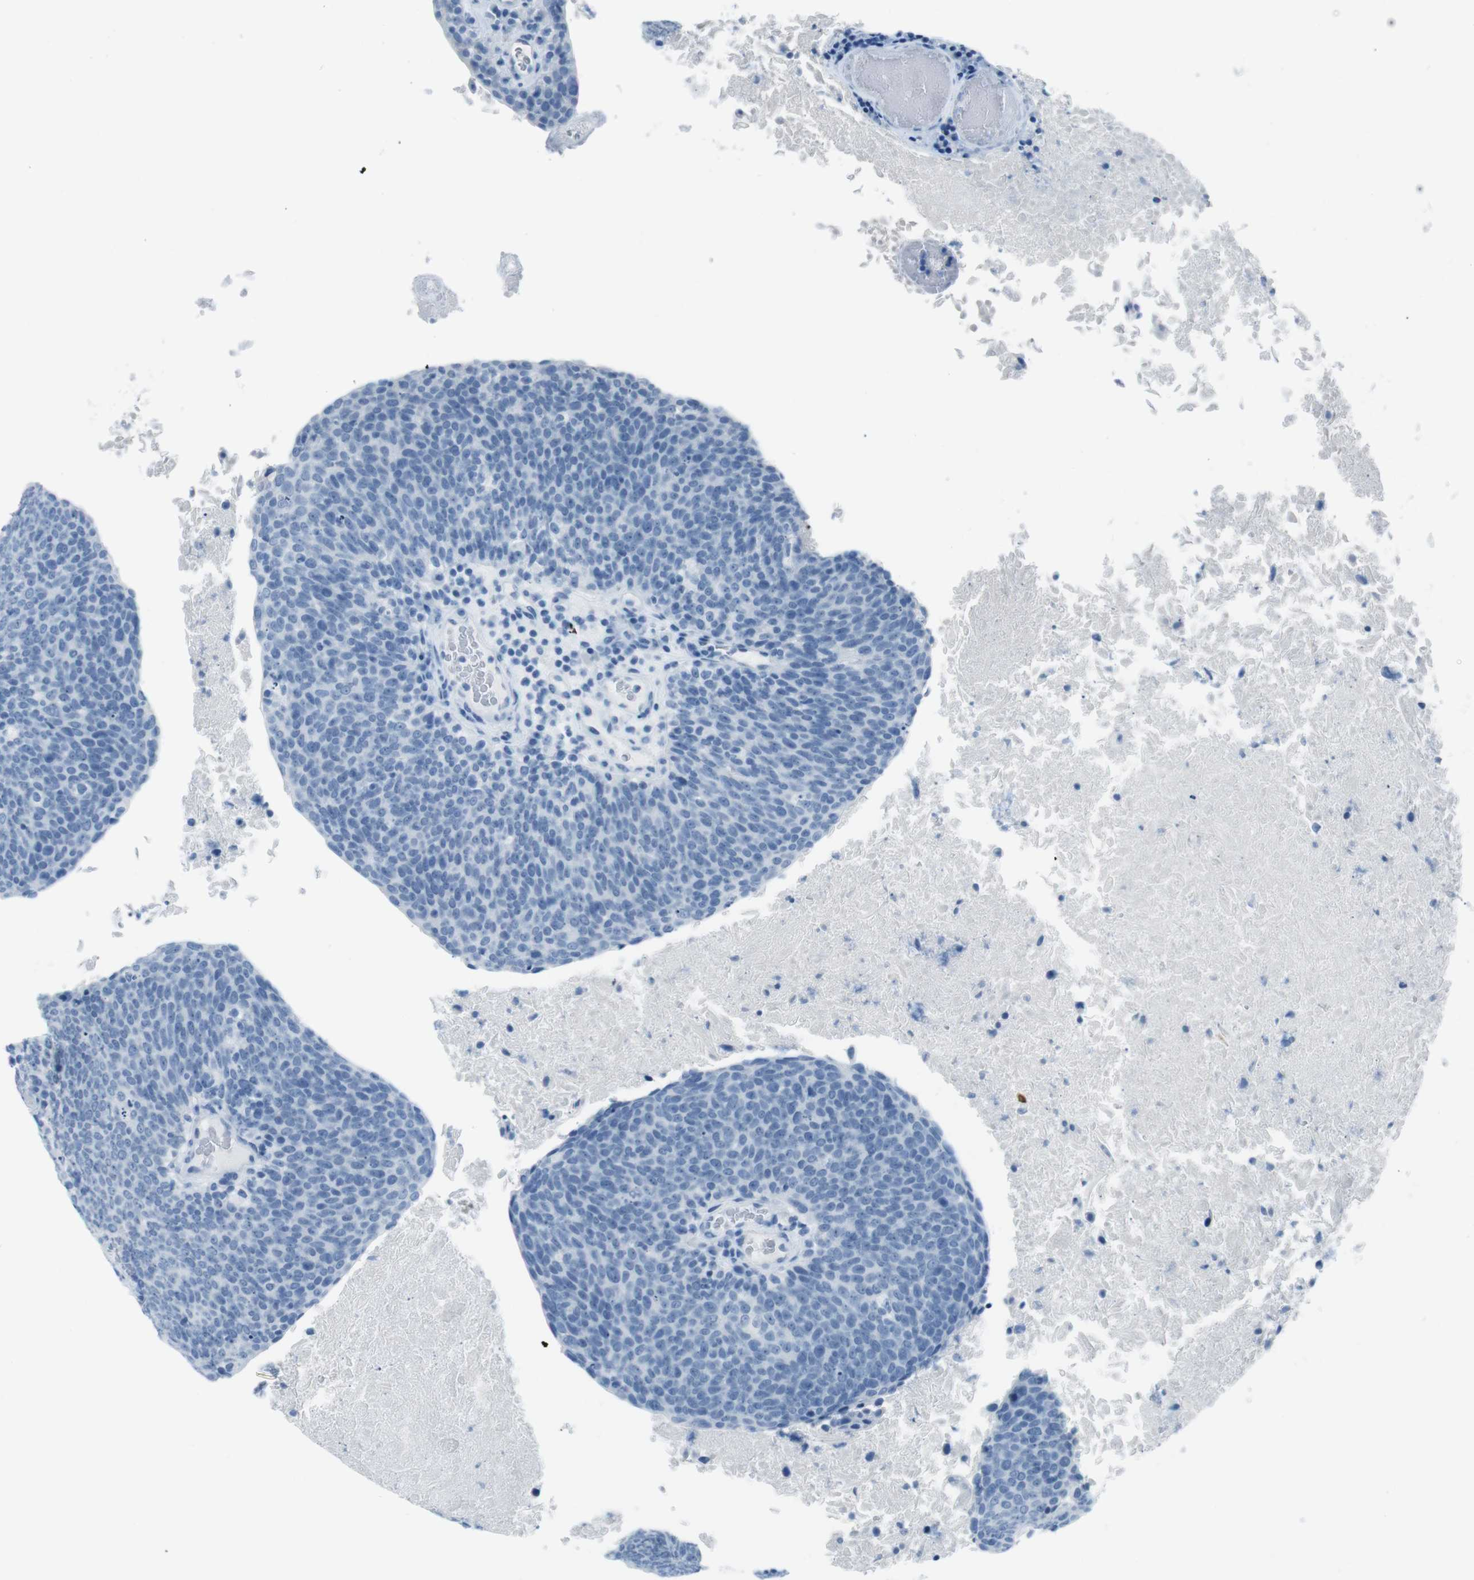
{"staining": {"intensity": "negative", "quantity": "none", "location": "none"}, "tissue": "head and neck cancer", "cell_type": "Tumor cells", "image_type": "cancer", "snomed": [{"axis": "morphology", "description": "Squamous cell carcinoma, NOS"}, {"axis": "morphology", "description": "Squamous cell carcinoma, metastatic, NOS"}, {"axis": "topography", "description": "Lymph node"}, {"axis": "topography", "description": "Head-Neck"}], "caption": "There is no significant staining in tumor cells of head and neck cancer.", "gene": "TMEM207", "patient": {"sex": "male", "age": 62}}